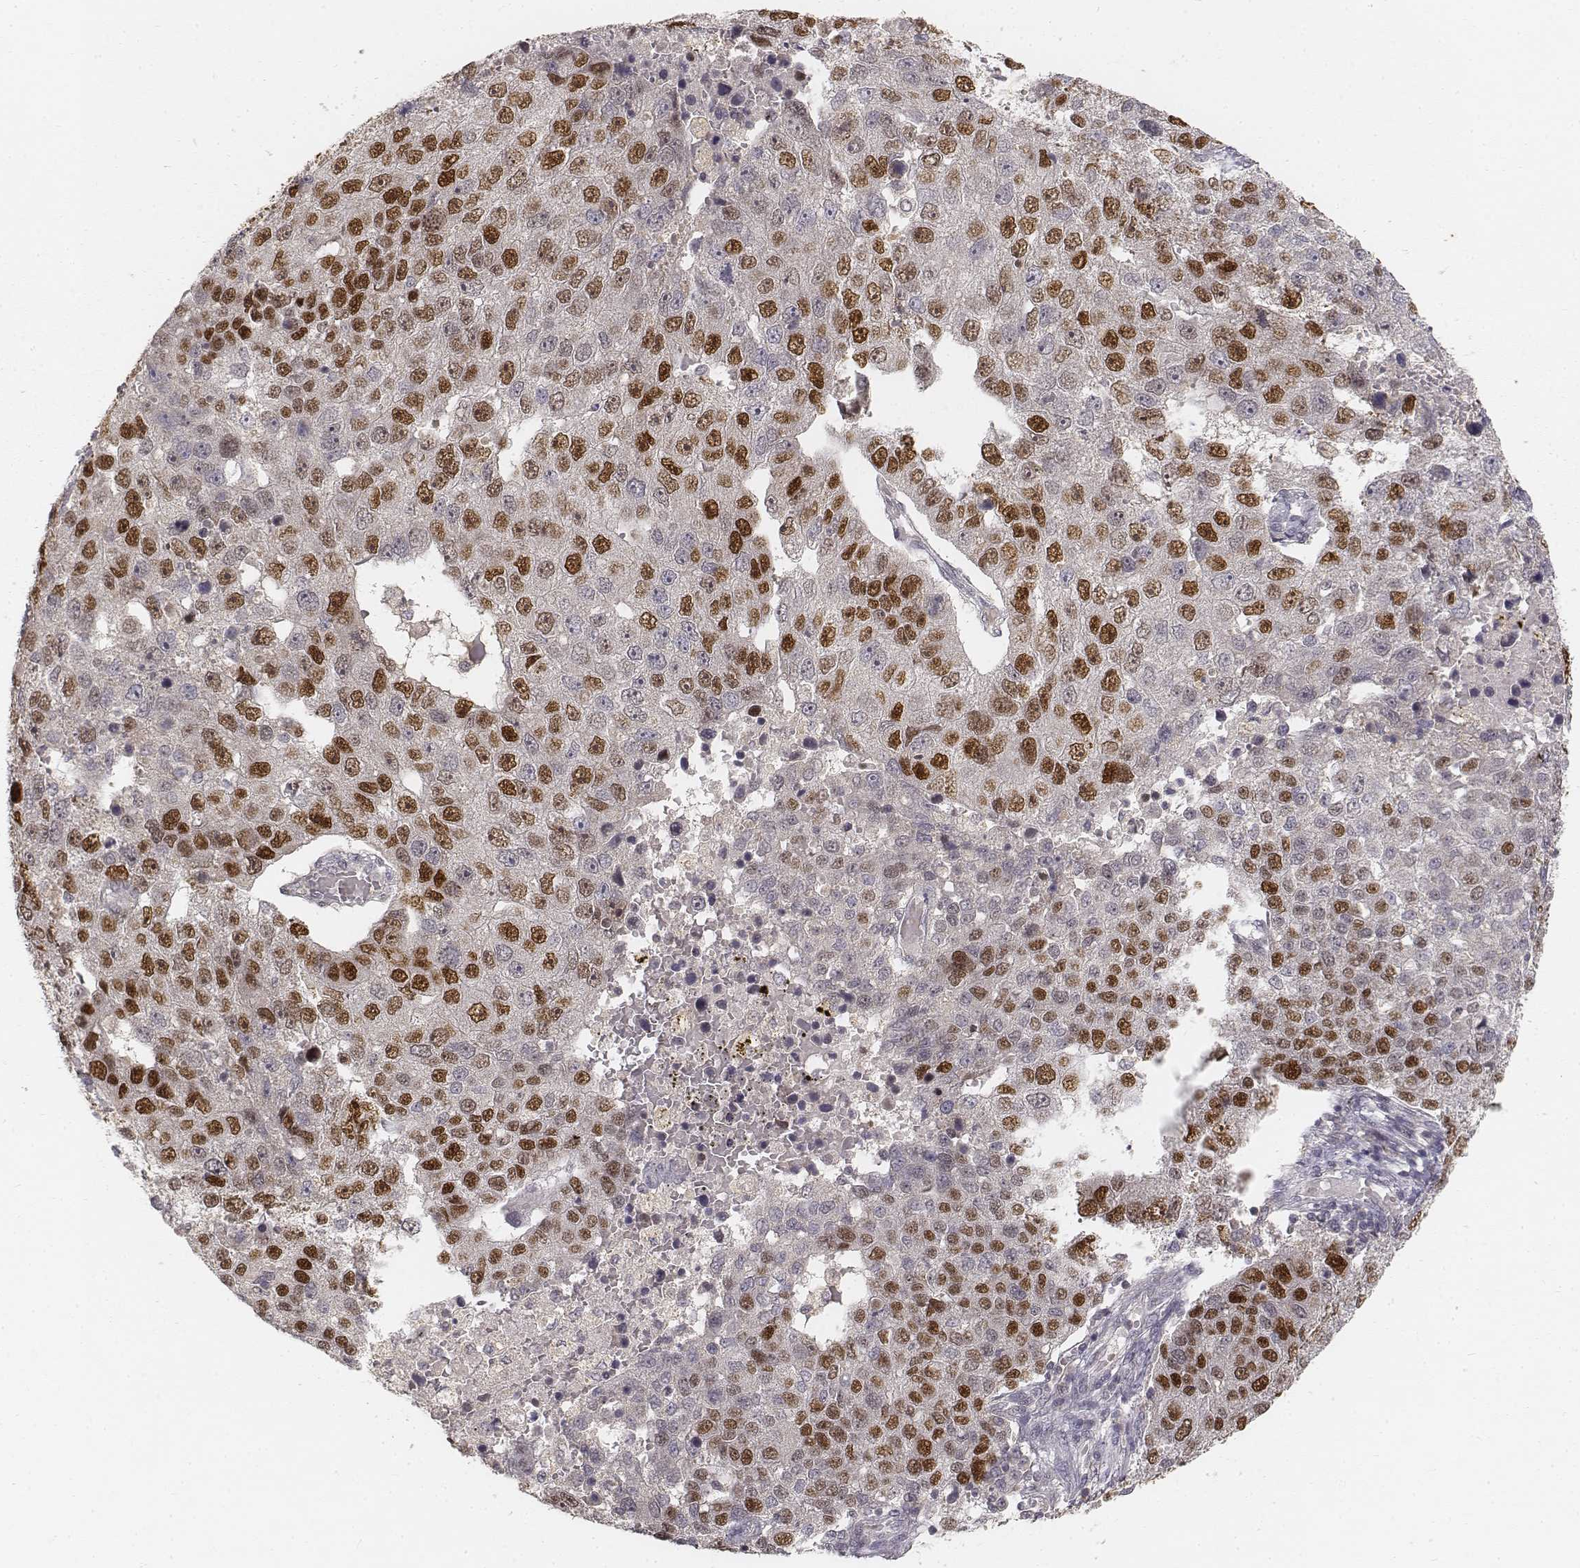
{"staining": {"intensity": "strong", "quantity": ">75%", "location": "nuclear"}, "tissue": "pancreatic cancer", "cell_type": "Tumor cells", "image_type": "cancer", "snomed": [{"axis": "morphology", "description": "Adenocarcinoma, NOS"}, {"axis": "topography", "description": "Pancreas"}], "caption": "Pancreatic cancer tissue displays strong nuclear expression in about >75% of tumor cells, visualized by immunohistochemistry.", "gene": "FANCD2", "patient": {"sex": "female", "age": 61}}